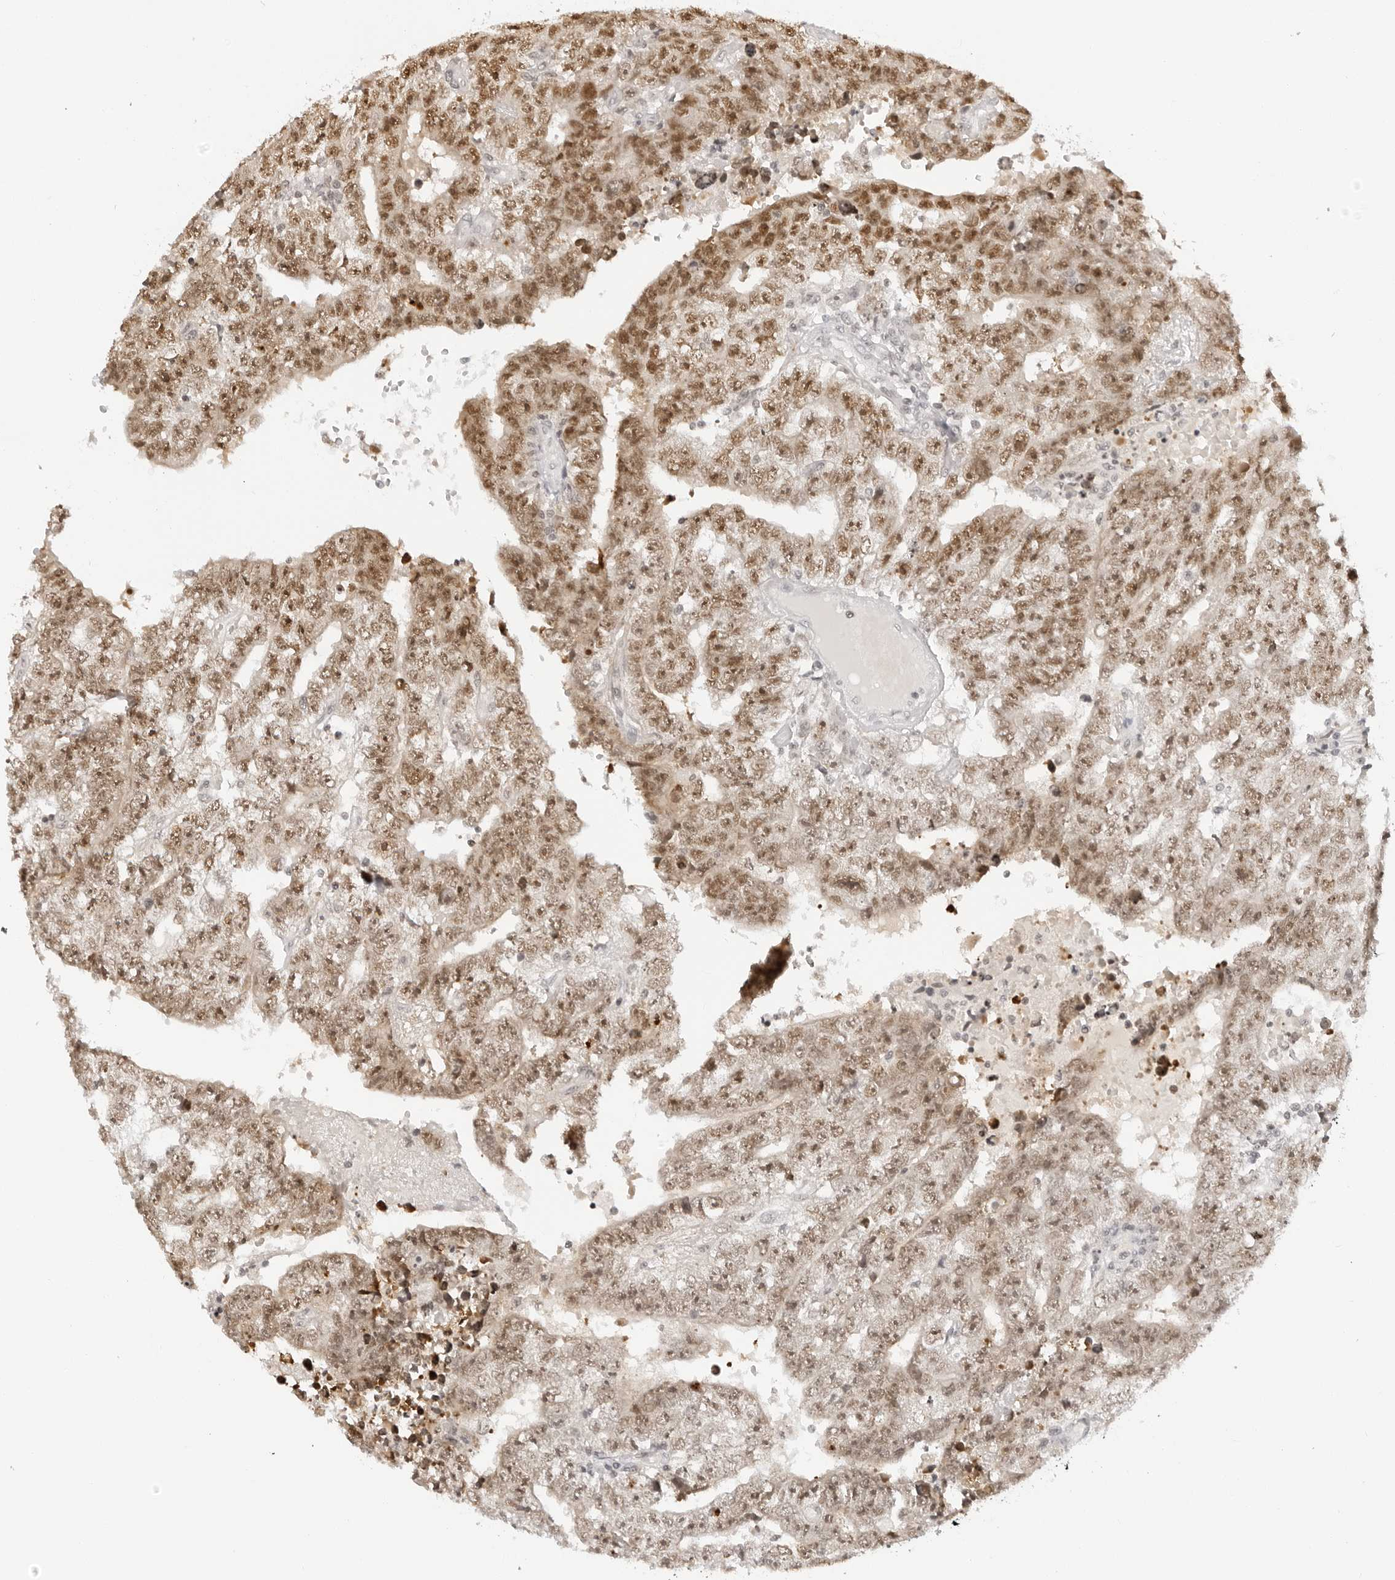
{"staining": {"intensity": "moderate", "quantity": "25%-75%", "location": "nuclear"}, "tissue": "testis cancer", "cell_type": "Tumor cells", "image_type": "cancer", "snomed": [{"axis": "morphology", "description": "Carcinoma, Embryonal, NOS"}, {"axis": "topography", "description": "Testis"}], "caption": "Human testis embryonal carcinoma stained for a protein (brown) shows moderate nuclear positive staining in approximately 25%-75% of tumor cells.", "gene": "MSH6", "patient": {"sex": "male", "age": 25}}